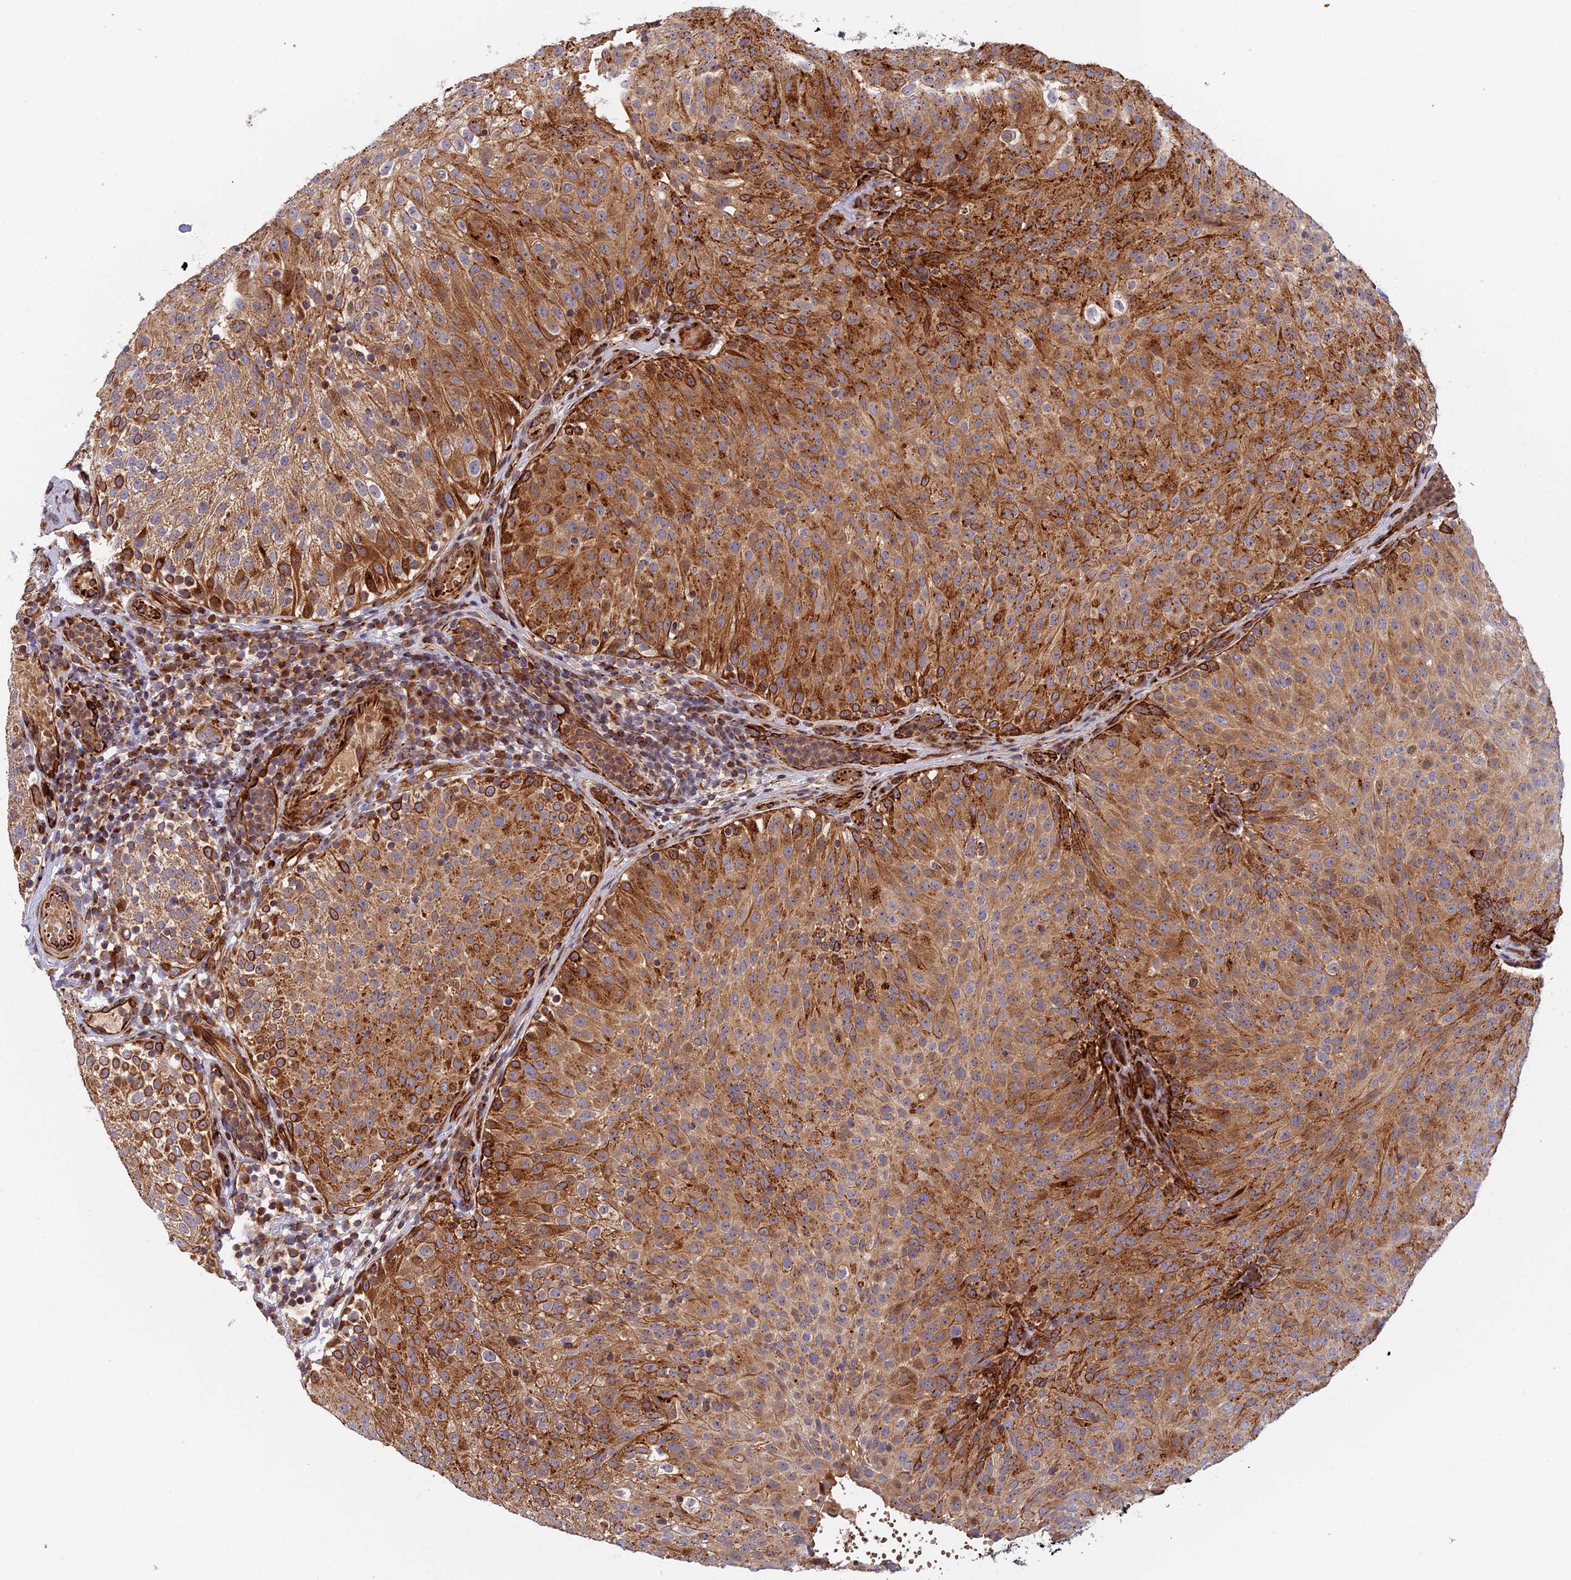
{"staining": {"intensity": "strong", "quantity": ">75%", "location": "cytoplasmic/membranous"}, "tissue": "urothelial cancer", "cell_type": "Tumor cells", "image_type": "cancer", "snomed": [{"axis": "morphology", "description": "Urothelial carcinoma, Low grade"}, {"axis": "topography", "description": "Urinary bladder"}], "caption": "Immunohistochemistry (IHC) staining of low-grade urothelial carcinoma, which exhibits high levels of strong cytoplasmic/membranous staining in approximately >75% of tumor cells indicating strong cytoplasmic/membranous protein positivity. The staining was performed using DAB (3,3'-diaminobenzidine) (brown) for protein detection and nuclei were counterstained in hematoxylin (blue).", "gene": "PPP2R3C", "patient": {"sex": "male", "age": 78}}